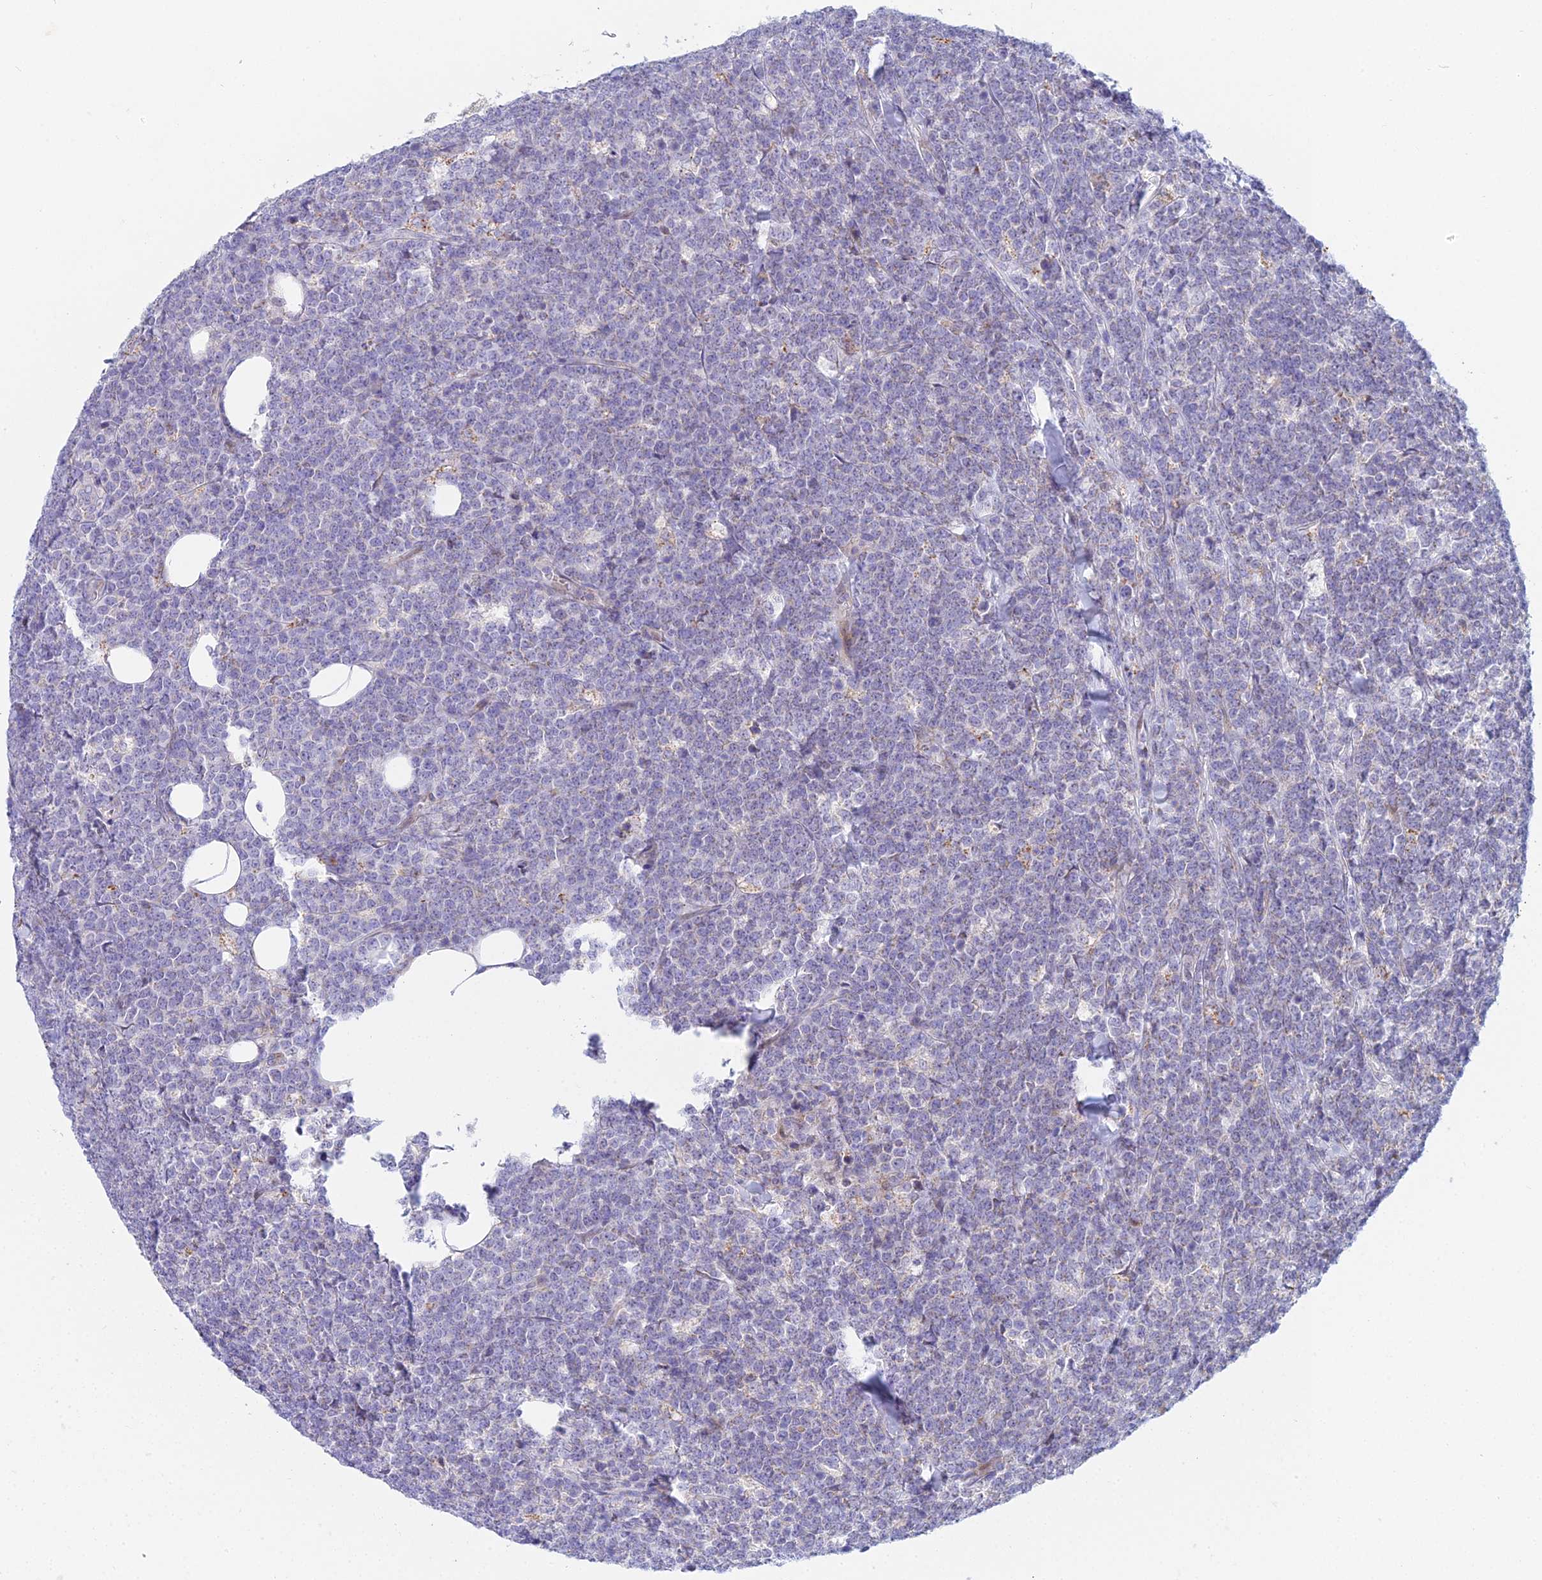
{"staining": {"intensity": "negative", "quantity": "none", "location": "none"}, "tissue": "lymphoma", "cell_type": "Tumor cells", "image_type": "cancer", "snomed": [{"axis": "morphology", "description": "Malignant lymphoma, non-Hodgkin's type, High grade"}, {"axis": "topography", "description": "Small intestine"}], "caption": "Lymphoma was stained to show a protein in brown. There is no significant expression in tumor cells.", "gene": "PRR13", "patient": {"sex": "male", "age": 8}}